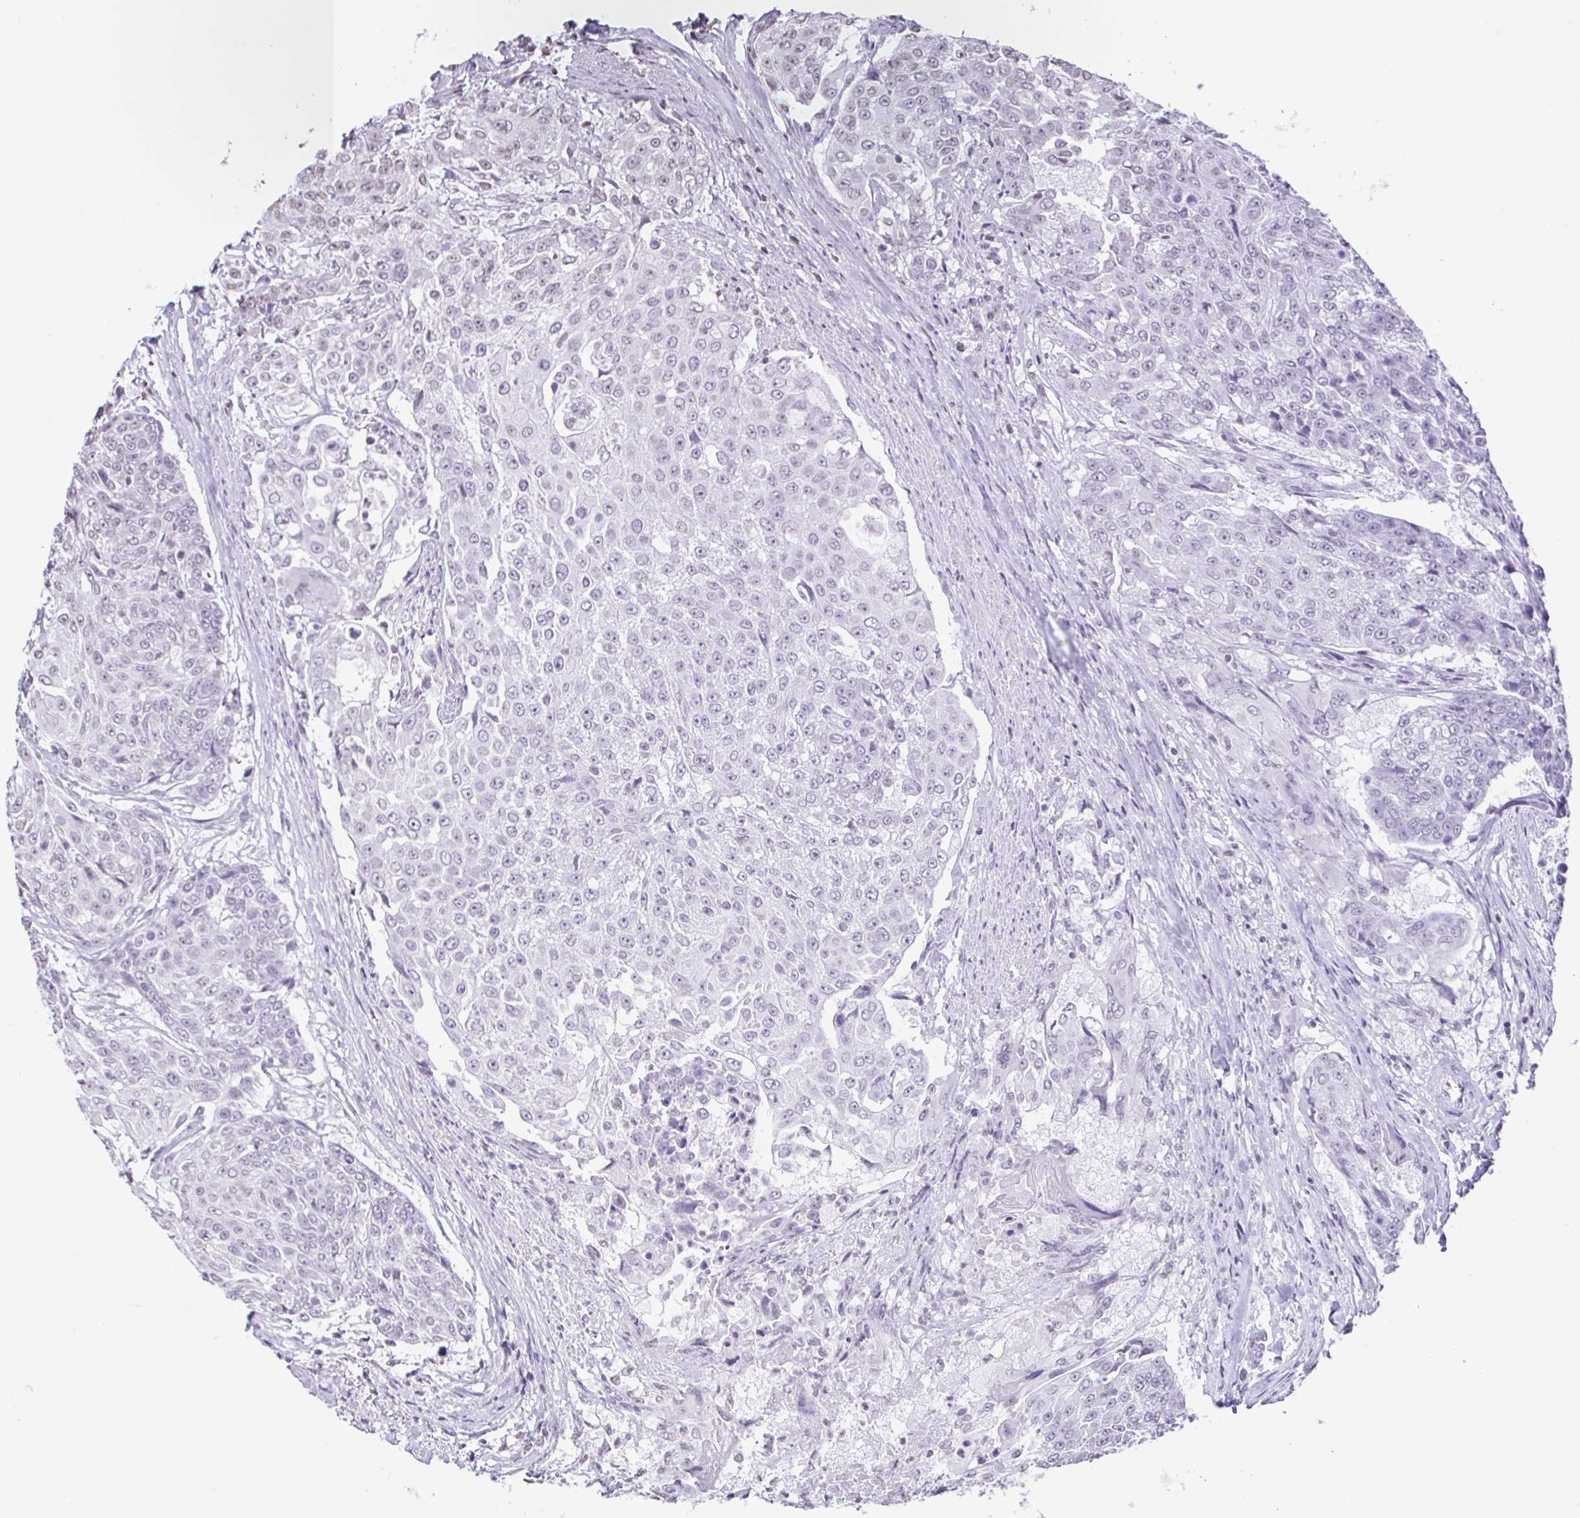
{"staining": {"intensity": "negative", "quantity": "none", "location": "none"}, "tissue": "urothelial cancer", "cell_type": "Tumor cells", "image_type": "cancer", "snomed": [{"axis": "morphology", "description": "Urothelial carcinoma, High grade"}, {"axis": "topography", "description": "Urinary bladder"}], "caption": "A high-resolution histopathology image shows immunohistochemistry staining of high-grade urothelial carcinoma, which displays no significant staining in tumor cells.", "gene": "VCY1B", "patient": {"sex": "female", "age": 63}}